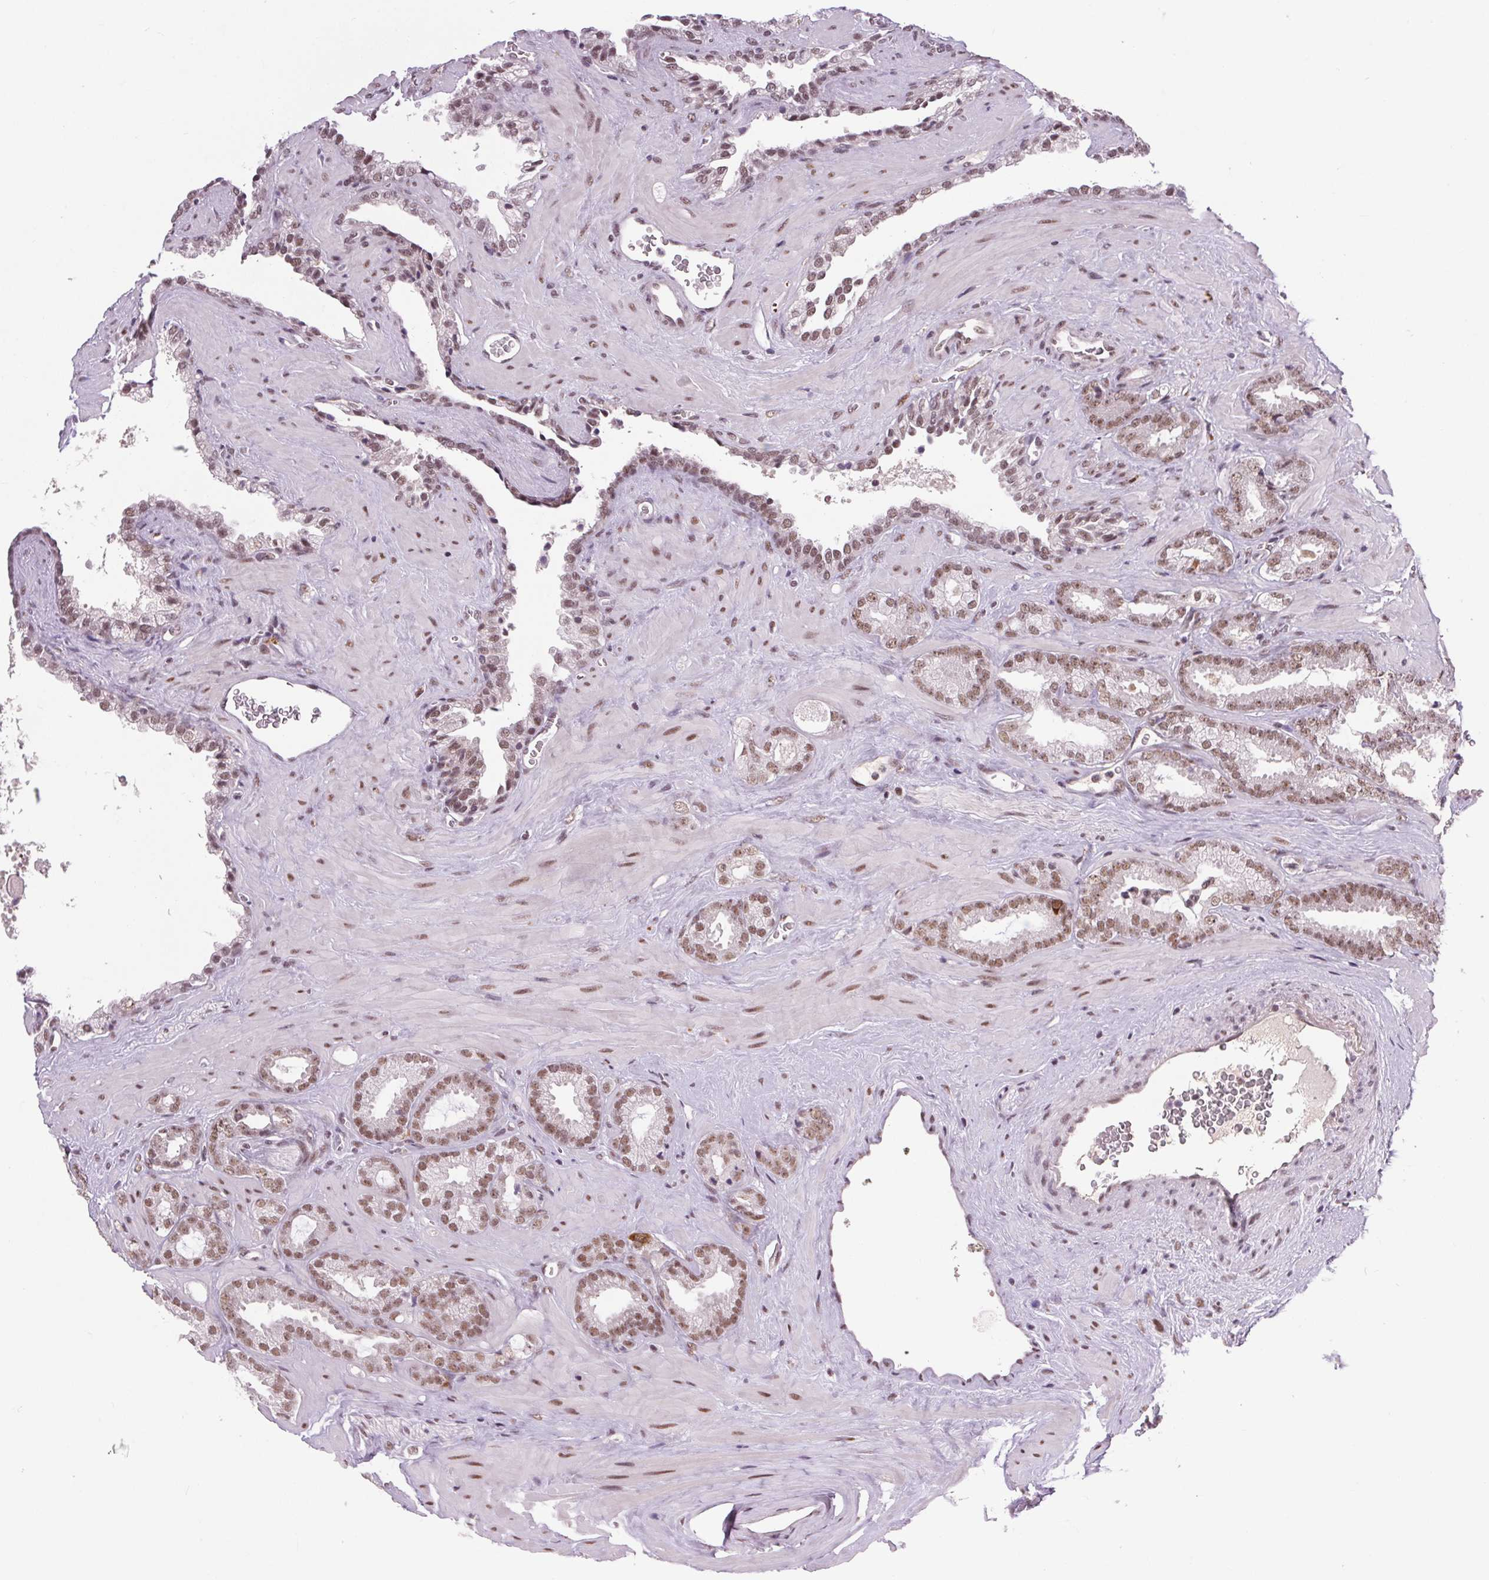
{"staining": {"intensity": "moderate", "quantity": ">75%", "location": "nuclear"}, "tissue": "prostate cancer", "cell_type": "Tumor cells", "image_type": "cancer", "snomed": [{"axis": "morphology", "description": "Adenocarcinoma, Low grade"}, {"axis": "topography", "description": "Prostate"}], "caption": "Protein expression analysis of human prostate cancer (low-grade adenocarcinoma) reveals moderate nuclear positivity in about >75% of tumor cells. The protein of interest is stained brown, and the nuclei are stained in blue (DAB (3,3'-diaminobenzidine) IHC with brightfield microscopy, high magnification).", "gene": "CD2BP2", "patient": {"sex": "male", "age": 62}}